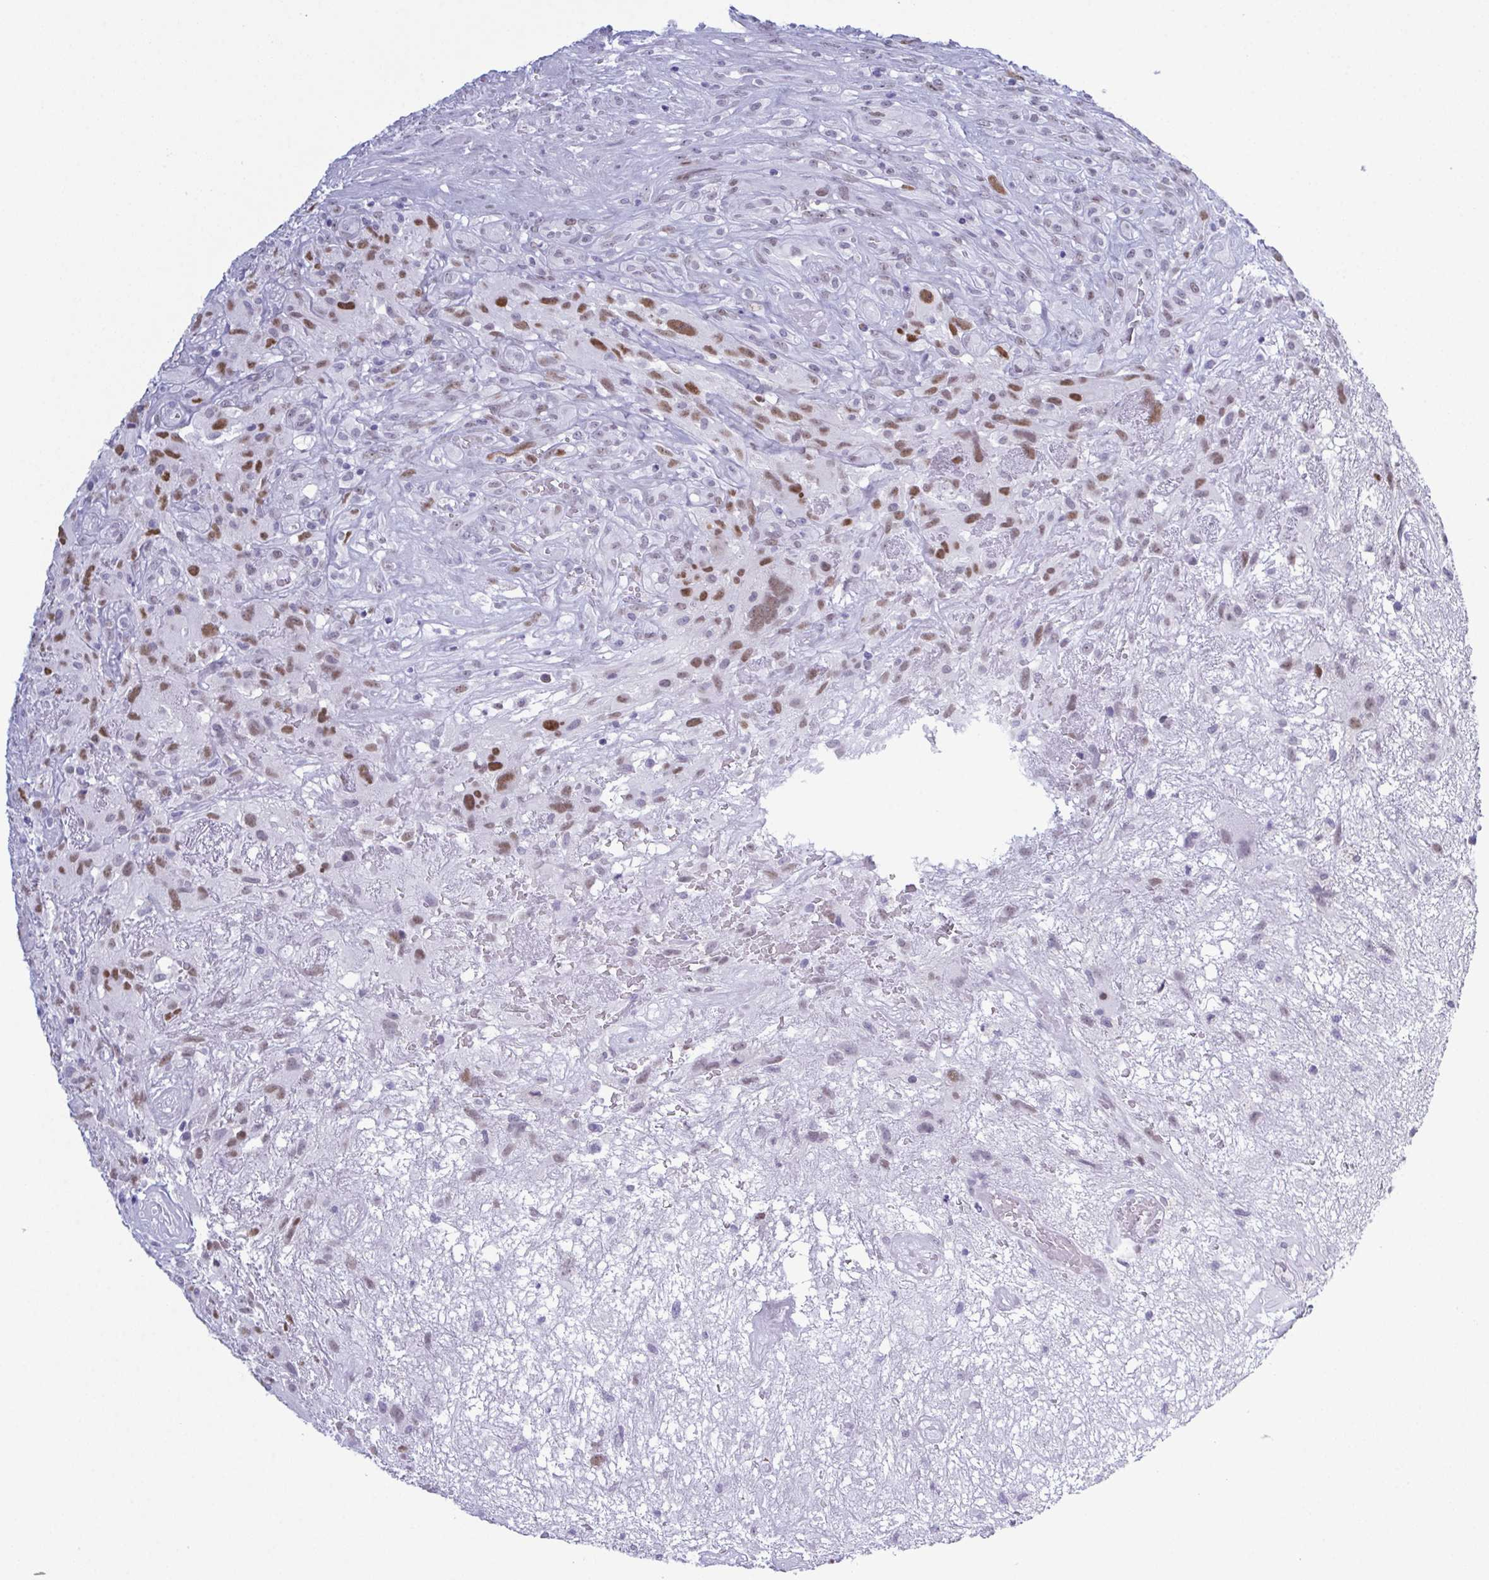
{"staining": {"intensity": "moderate", "quantity": "25%-75%", "location": "nuclear"}, "tissue": "glioma", "cell_type": "Tumor cells", "image_type": "cancer", "snomed": [{"axis": "morphology", "description": "Glioma, malignant, High grade"}, {"axis": "topography", "description": "Brain"}], "caption": "Tumor cells reveal moderate nuclear positivity in approximately 25%-75% of cells in glioma.", "gene": "SUGP2", "patient": {"sex": "male", "age": 46}}